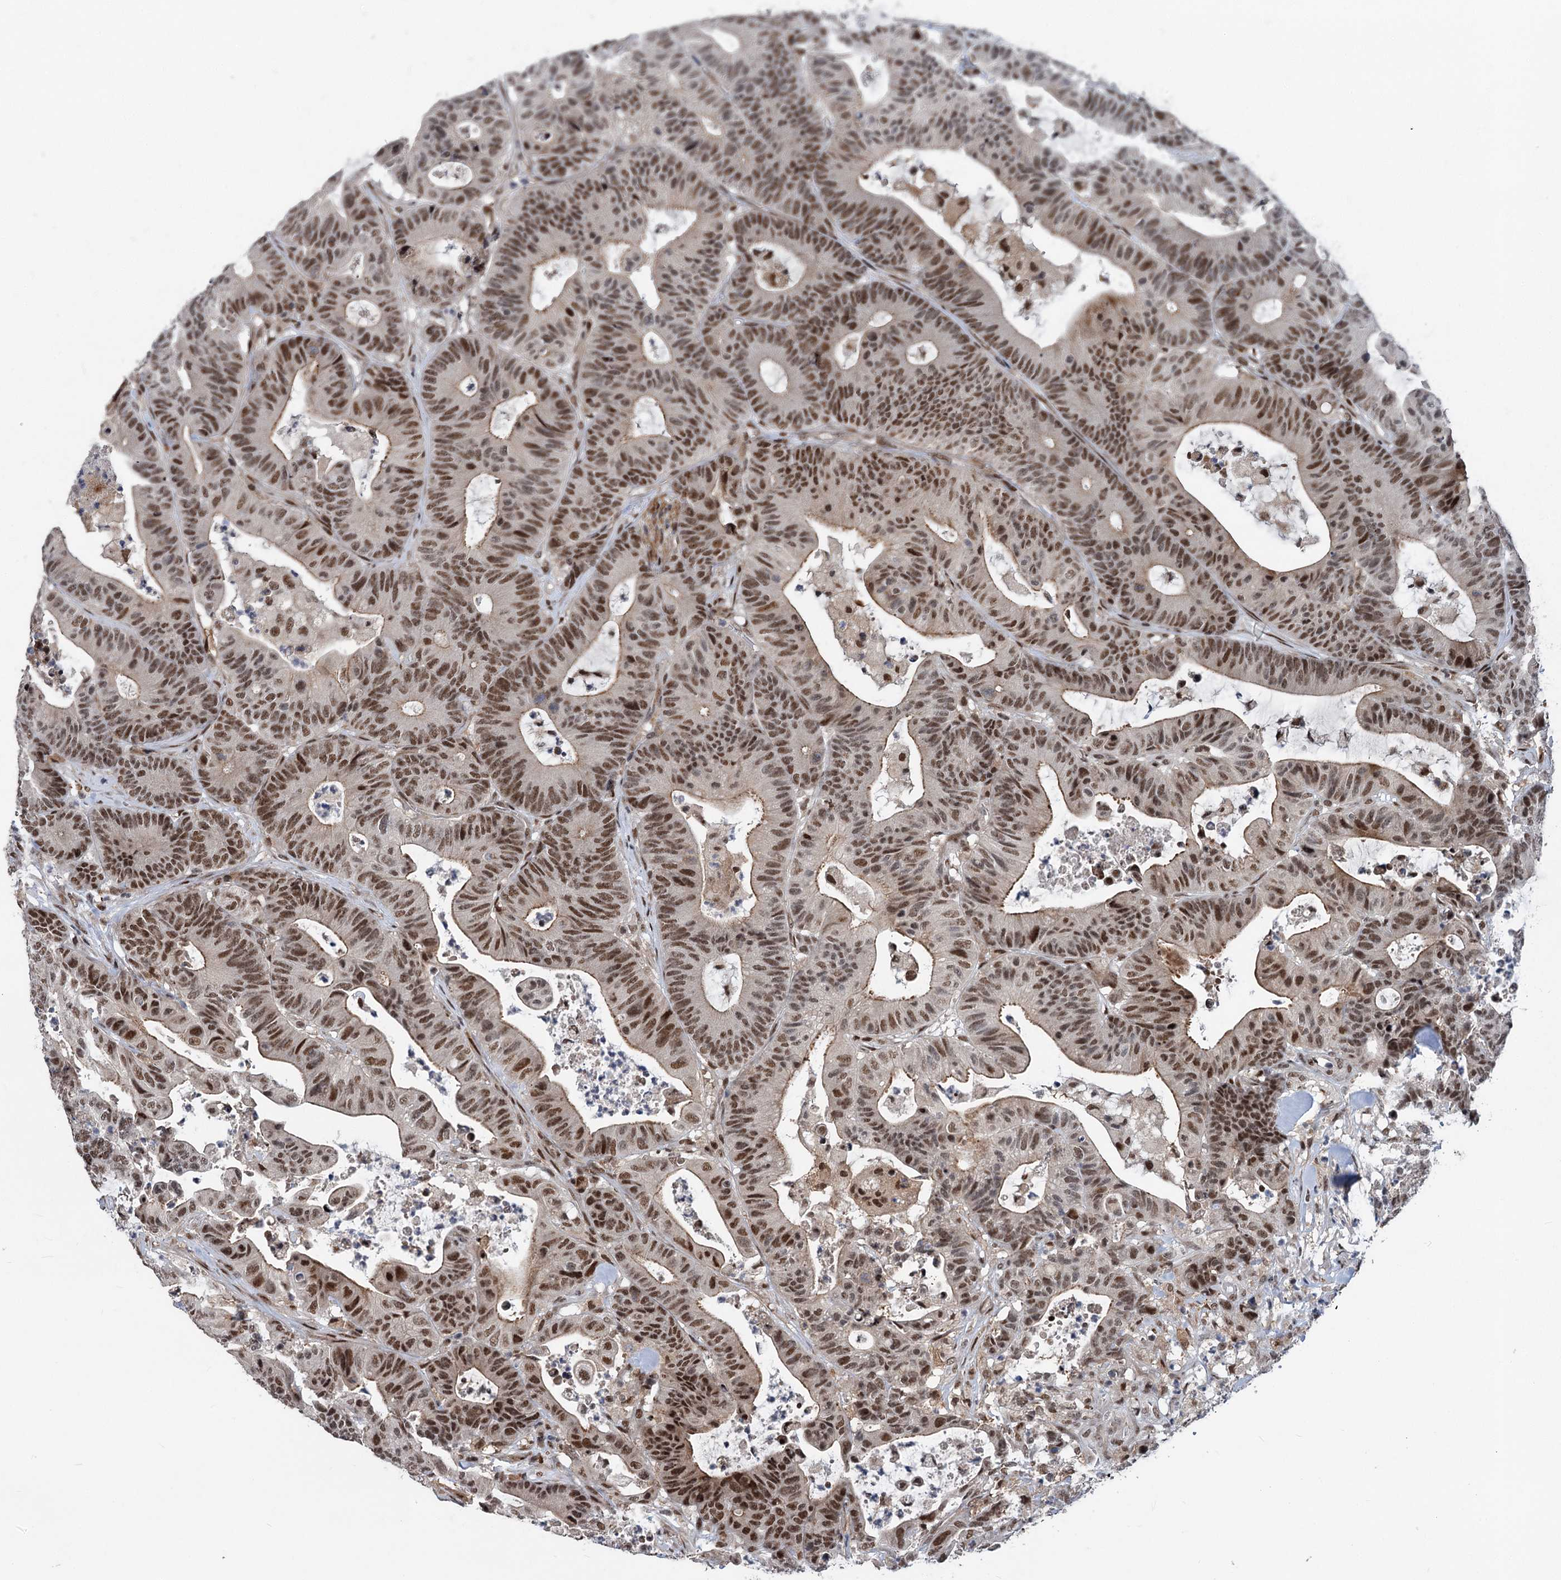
{"staining": {"intensity": "moderate", "quantity": ">75%", "location": "cytoplasmic/membranous,nuclear"}, "tissue": "colorectal cancer", "cell_type": "Tumor cells", "image_type": "cancer", "snomed": [{"axis": "morphology", "description": "Adenocarcinoma, NOS"}, {"axis": "topography", "description": "Colon"}], "caption": "Immunohistochemical staining of colorectal cancer exhibits medium levels of moderate cytoplasmic/membranous and nuclear protein staining in about >75% of tumor cells. (IHC, brightfield microscopy, high magnification).", "gene": "PHF8", "patient": {"sex": "female", "age": 84}}